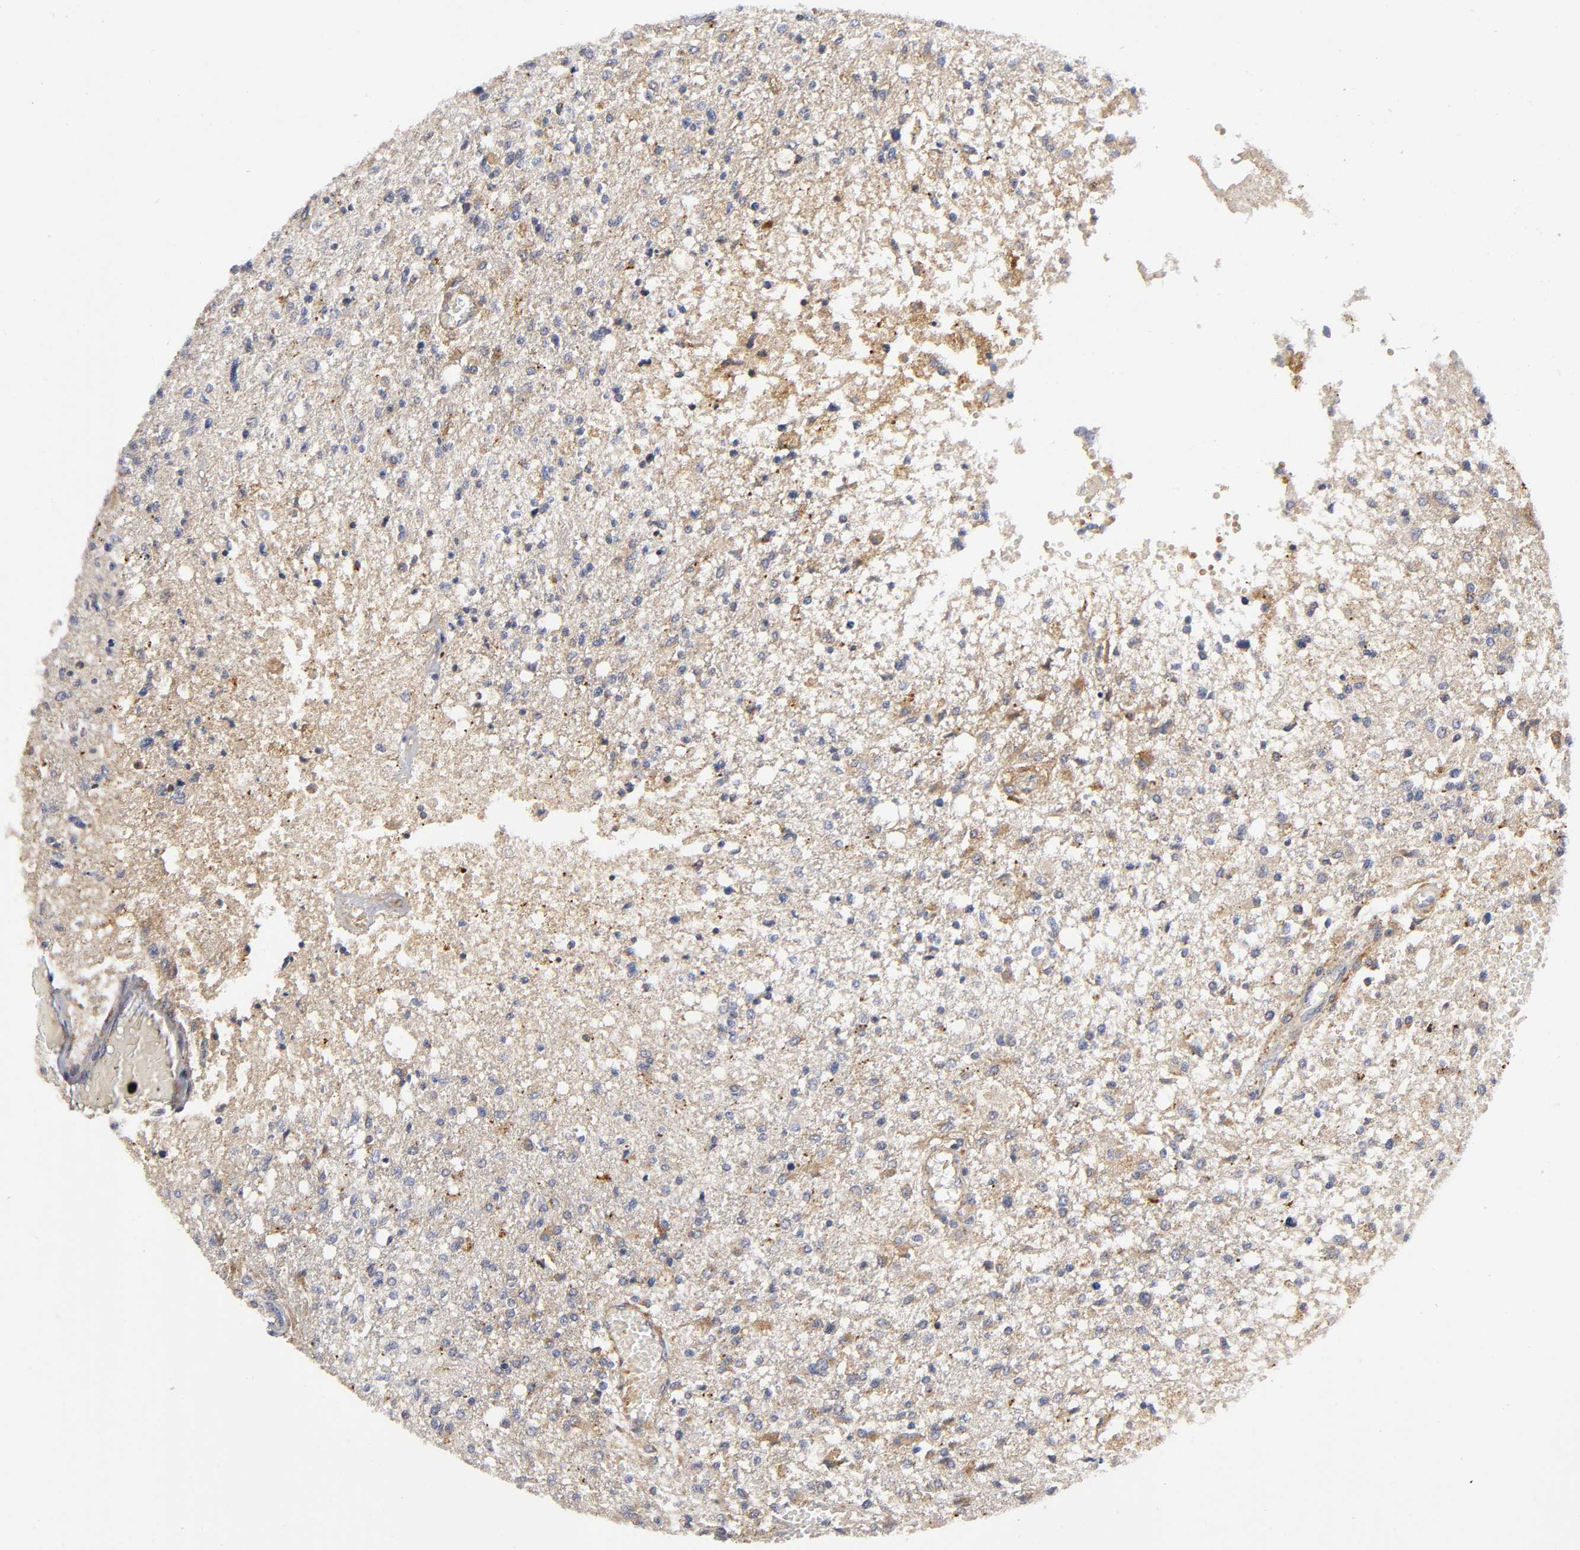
{"staining": {"intensity": "weak", "quantity": "25%-75%", "location": "cytoplasmic/membranous"}, "tissue": "glioma", "cell_type": "Tumor cells", "image_type": "cancer", "snomed": [{"axis": "morphology", "description": "Glioma, malignant, High grade"}, {"axis": "topography", "description": "Cerebral cortex"}], "caption": "Immunohistochemistry of human glioma shows low levels of weak cytoplasmic/membranous positivity in about 25%-75% of tumor cells.", "gene": "EIF5", "patient": {"sex": "male", "age": 76}}